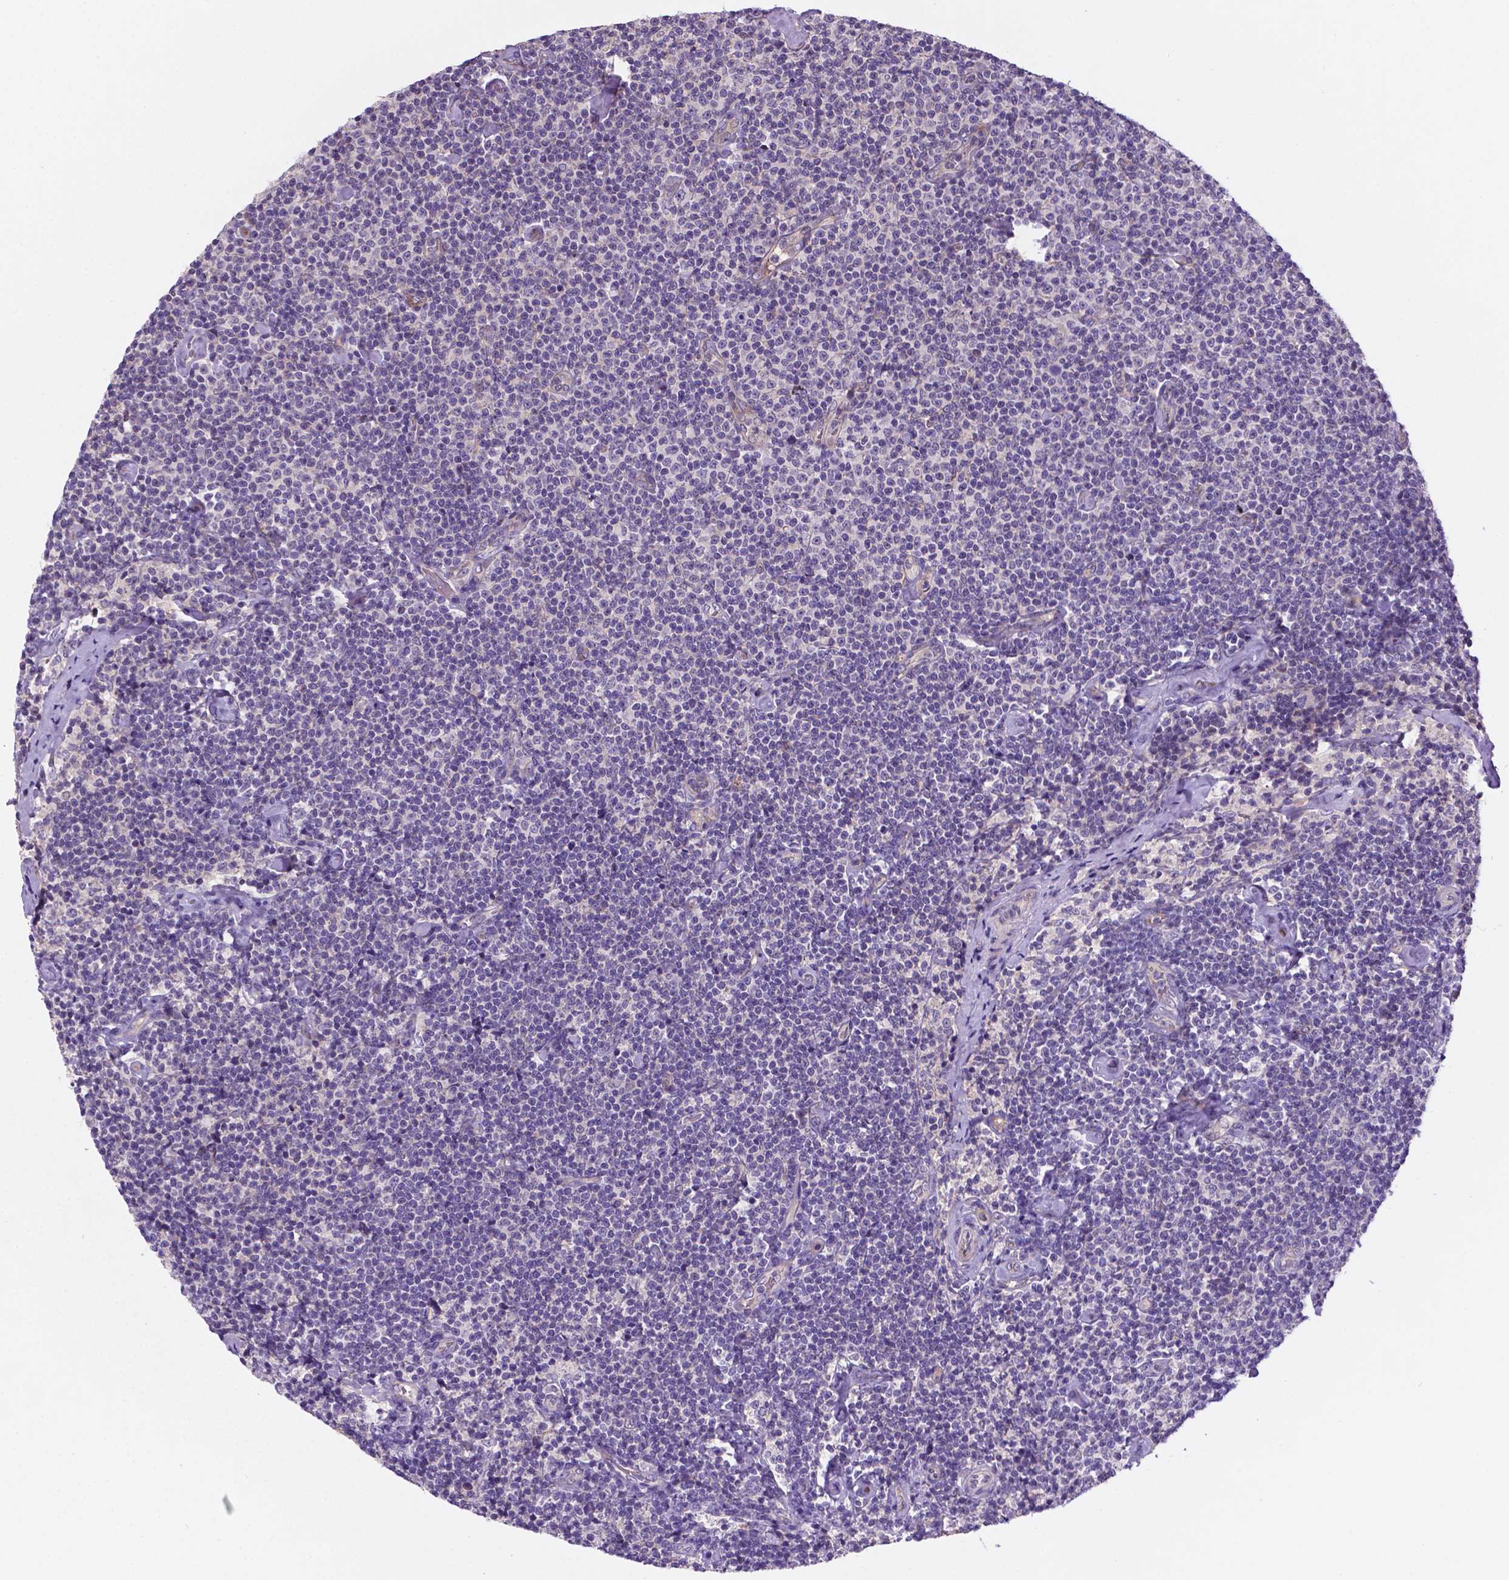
{"staining": {"intensity": "negative", "quantity": "none", "location": "none"}, "tissue": "lymphoma", "cell_type": "Tumor cells", "image_type": "cancer", "snomed": [{"axis": "morphology", "description": "Malignant lymphoma, non-Hodgkin's type, Low grade"}, {"axis": "topography", "description": "Lymph node"}], "caption": "Immunohistochemistry (IHC) of human low-grade malignant lymphoma, non-Hodgkin's type exhibits no positivity in tumor cells.", "gene": "TM4SF20", "patient": {"sex": "male", "age": 81}}